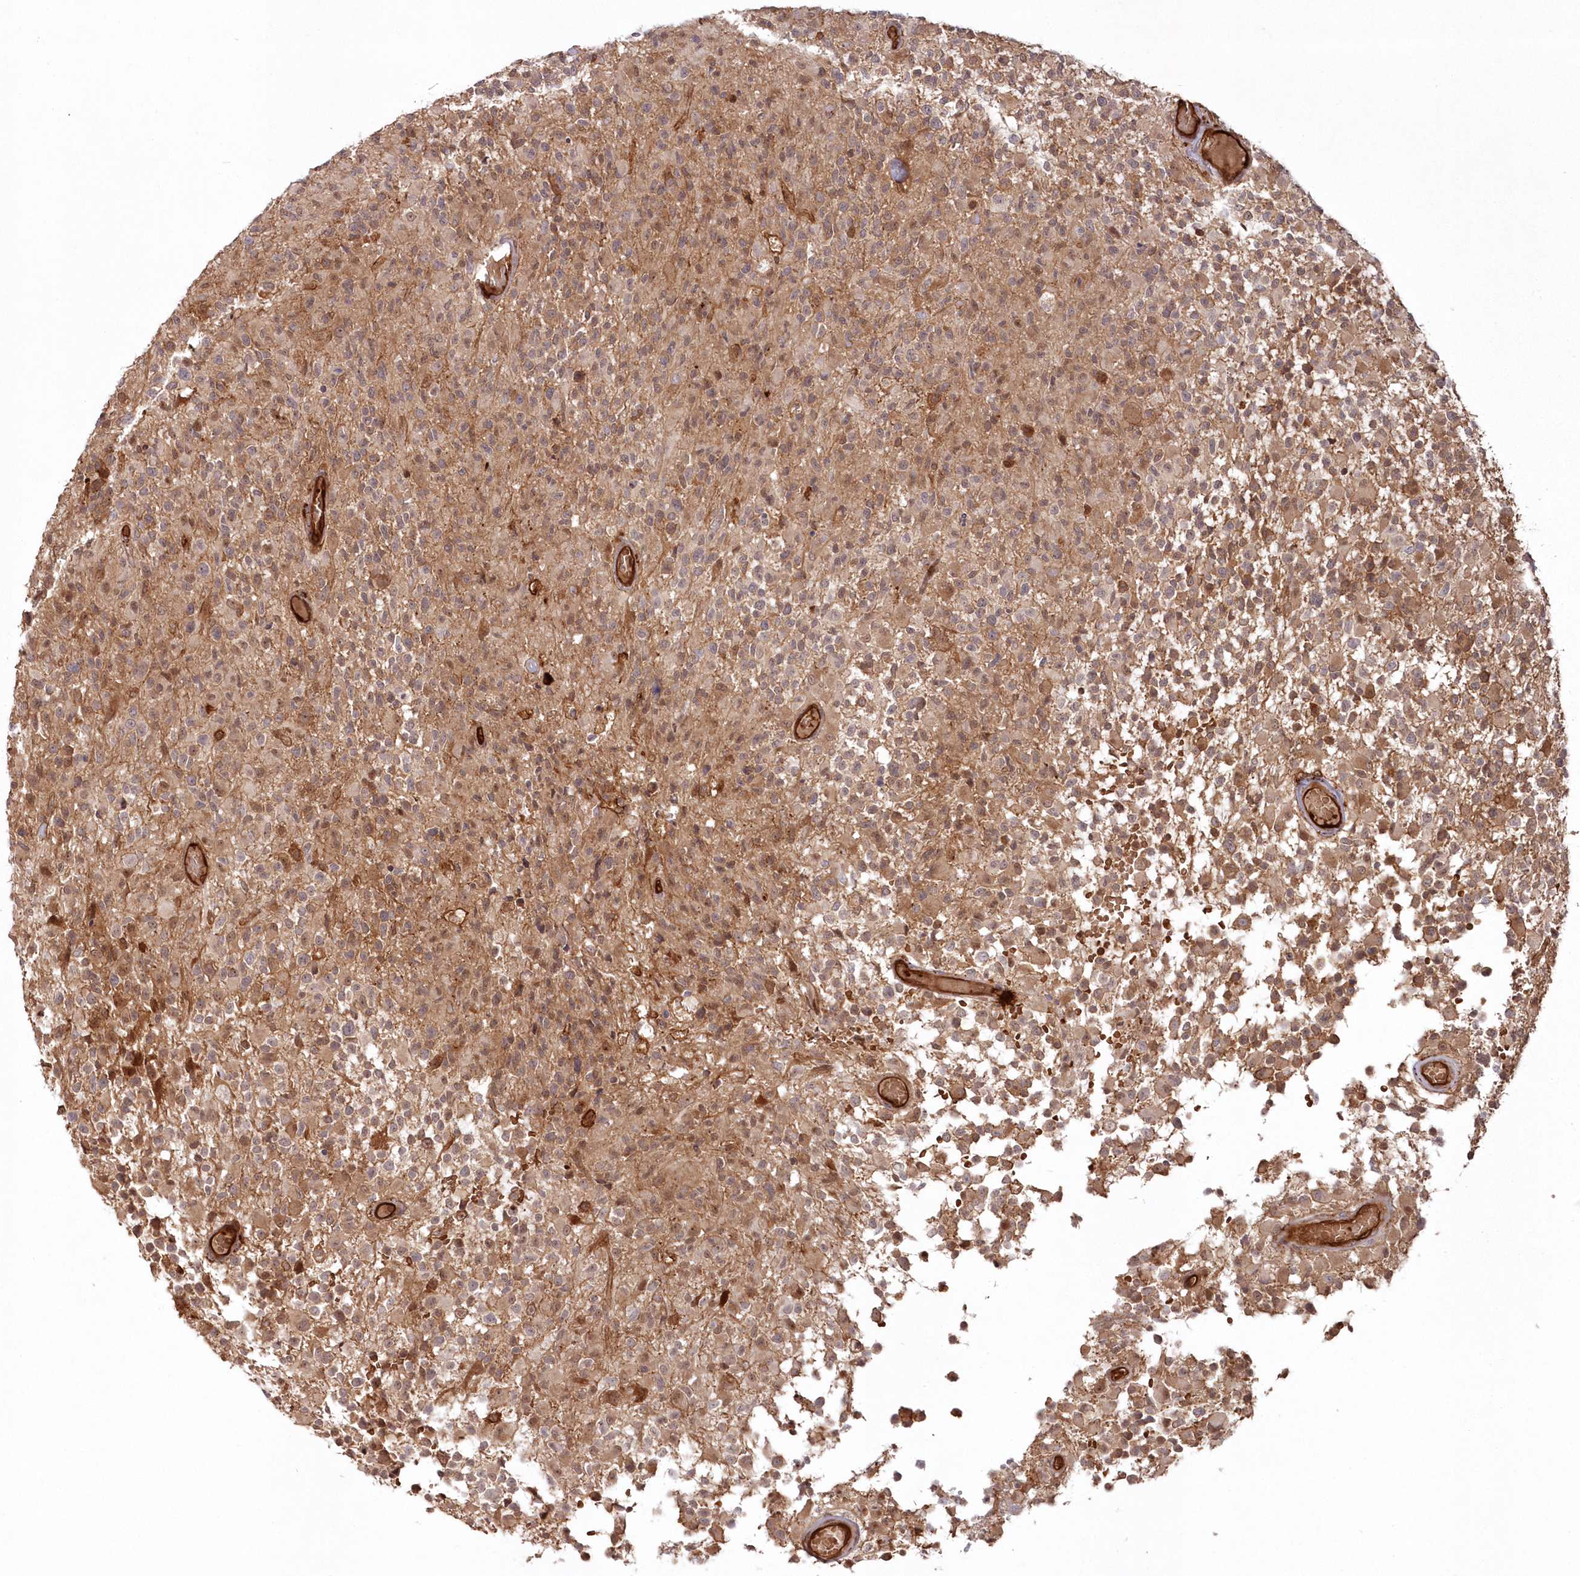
{"staining": {"intensity": "moderate", "quantity": "25%-75%", "location": "cytoplasmic/membranous"}, "tissue": "glioma", "cell_type": "Tumor cells", "image_type": "cancer", "snomed": [{"axis": "morphology", "description": "Glioma, malignant, High grade"}, {"axis": "morphology", "description": "Glioblastoma, NOS"}, {"axis": "topography", "description": "Brain"}], "caption": "The micrograph displays staining of glioblastoma, revealing moderate cytoplasmic/membranous protein staining (brown color) within tumor cells.", "gene": "RGCC", "patient": {"sex": "male", "age": 60}}